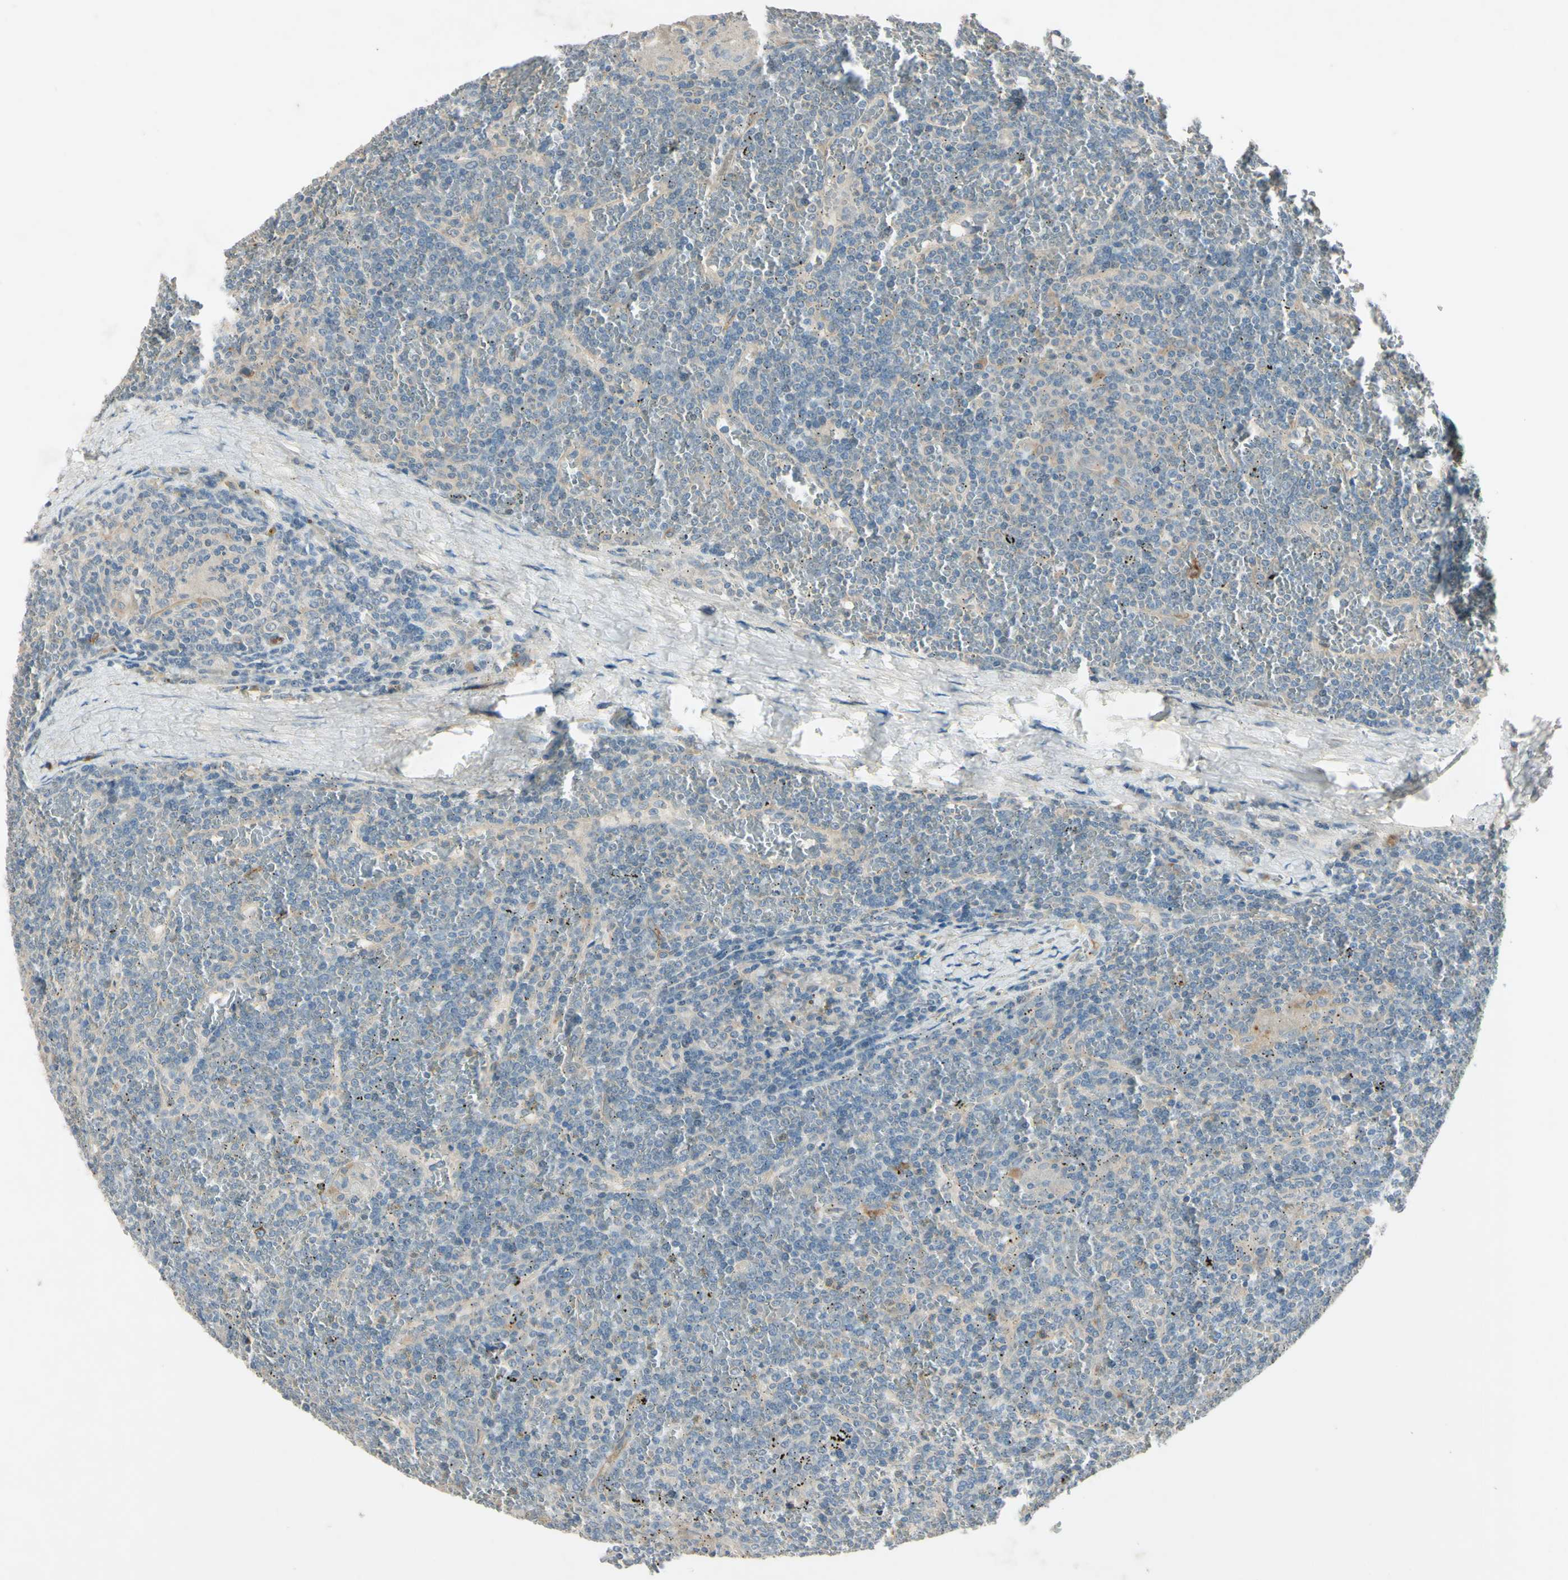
{"staining": {"intensity": "weak", "quantity": "<25%", "location": "cytoplasmic/membranous"}, "tissue": "lymphoma", "cell_type": "Tumor cells", "image_type": "cancer", "snomed": [{"axis": "morphology", "description": "Malignant lymphoma, non-Hodgkin's type, Low grade"}, {"axis": "topography", "description": "Spleen"}], "caption": "Immunohistochemistry (IHC) histopathology image of human lymphoma stained for a protein (brown), which demonstrates no expression in tumor cells.", "gene": "AATK", "patient": {"sex": "female", "age": 19}}